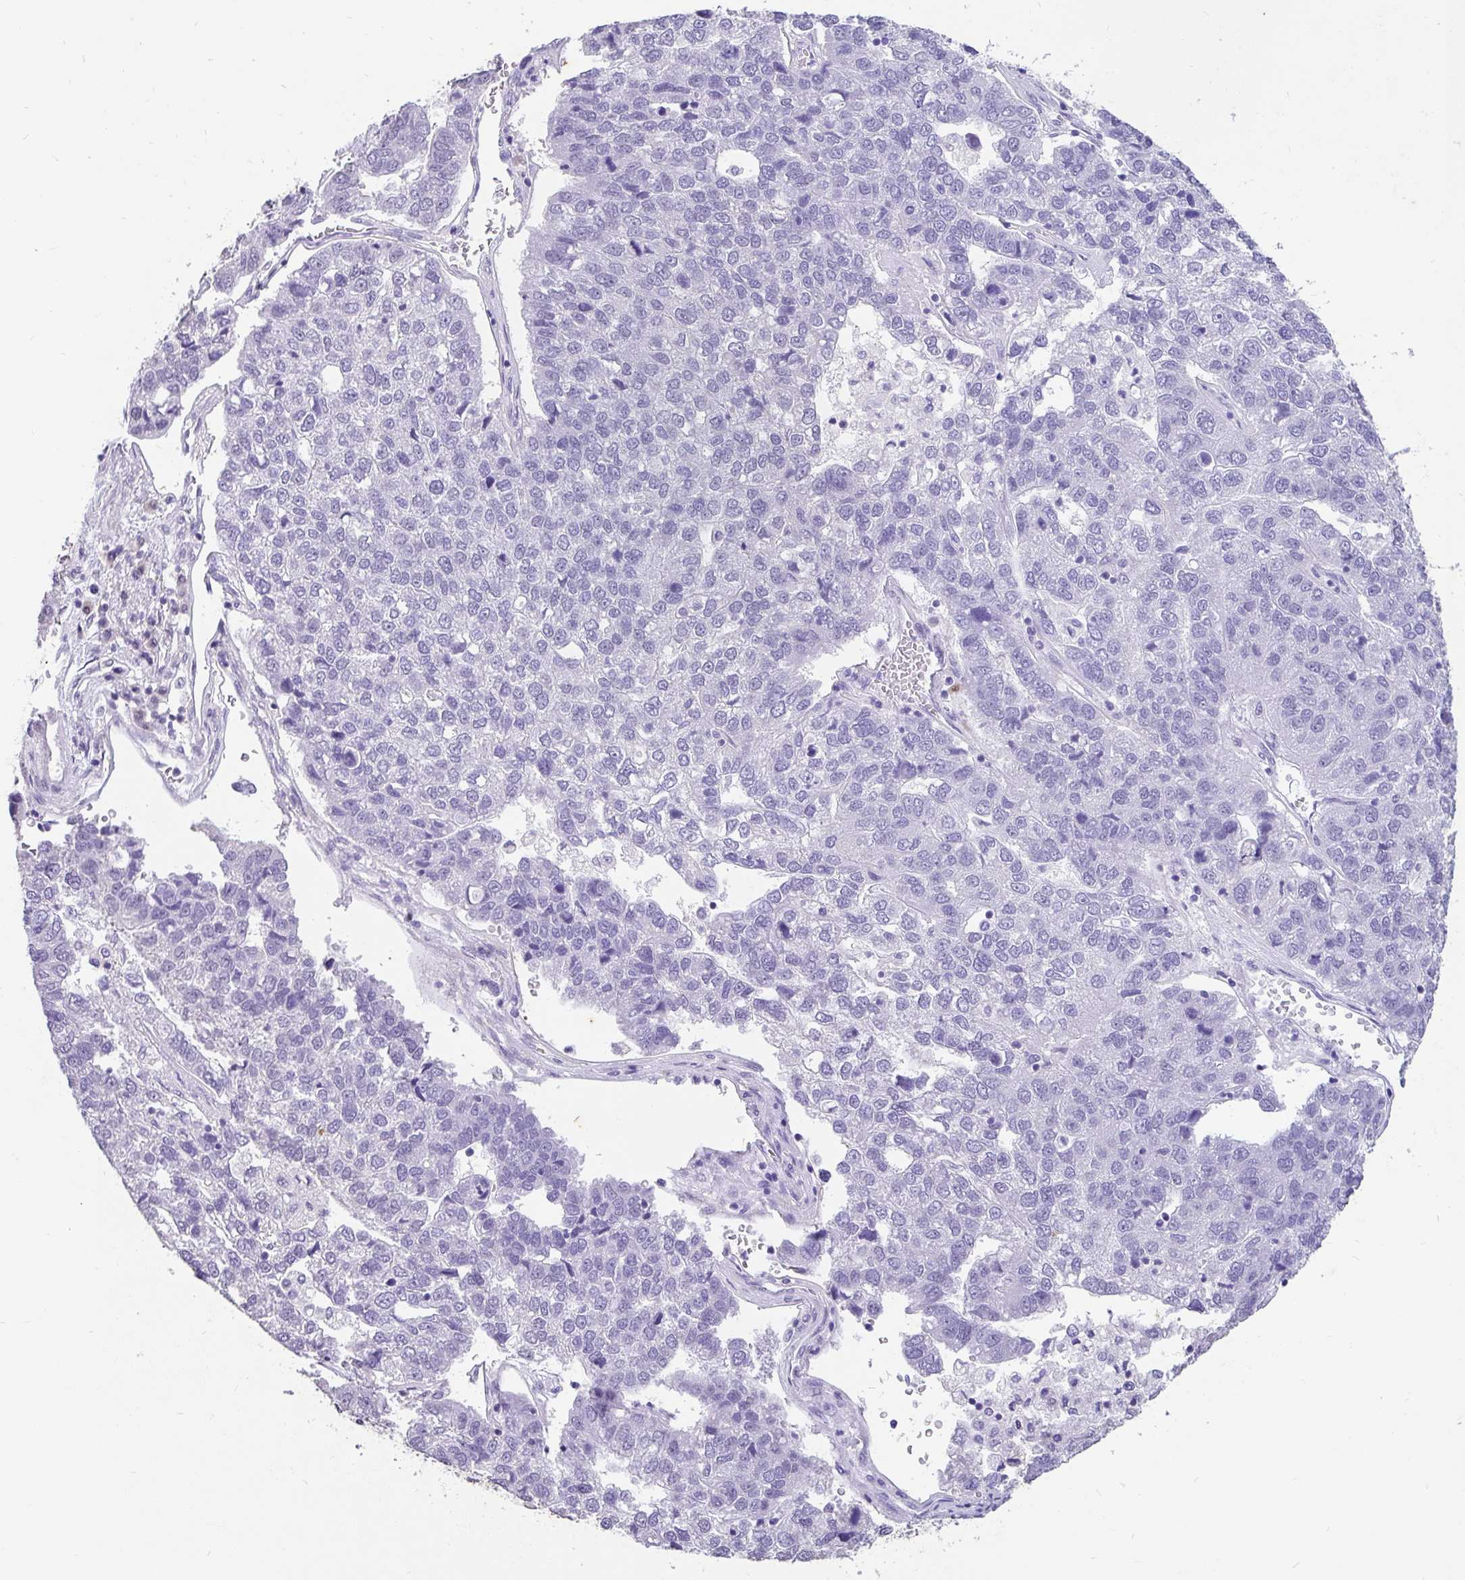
{"staining": {"intensity": "negative", "quantity": "none", "location": "none"}, "tissue": "pancreatic cancer", "cell_type": "Tumor cells", "image_type": "cancer", "snomed": [{"axis": "morphology", "description": "Adenocarcinoma, NOS"}, {"axis": "topography", "description": "Pancreas"}], "caption": "Immunohistochemistry image of human adenocarcinoma (pancreatic) stained for a protein (brown), which shows no expression in tumor cells.", "gene": "EML5", "patient": {"sex": "female", "age": 61}}